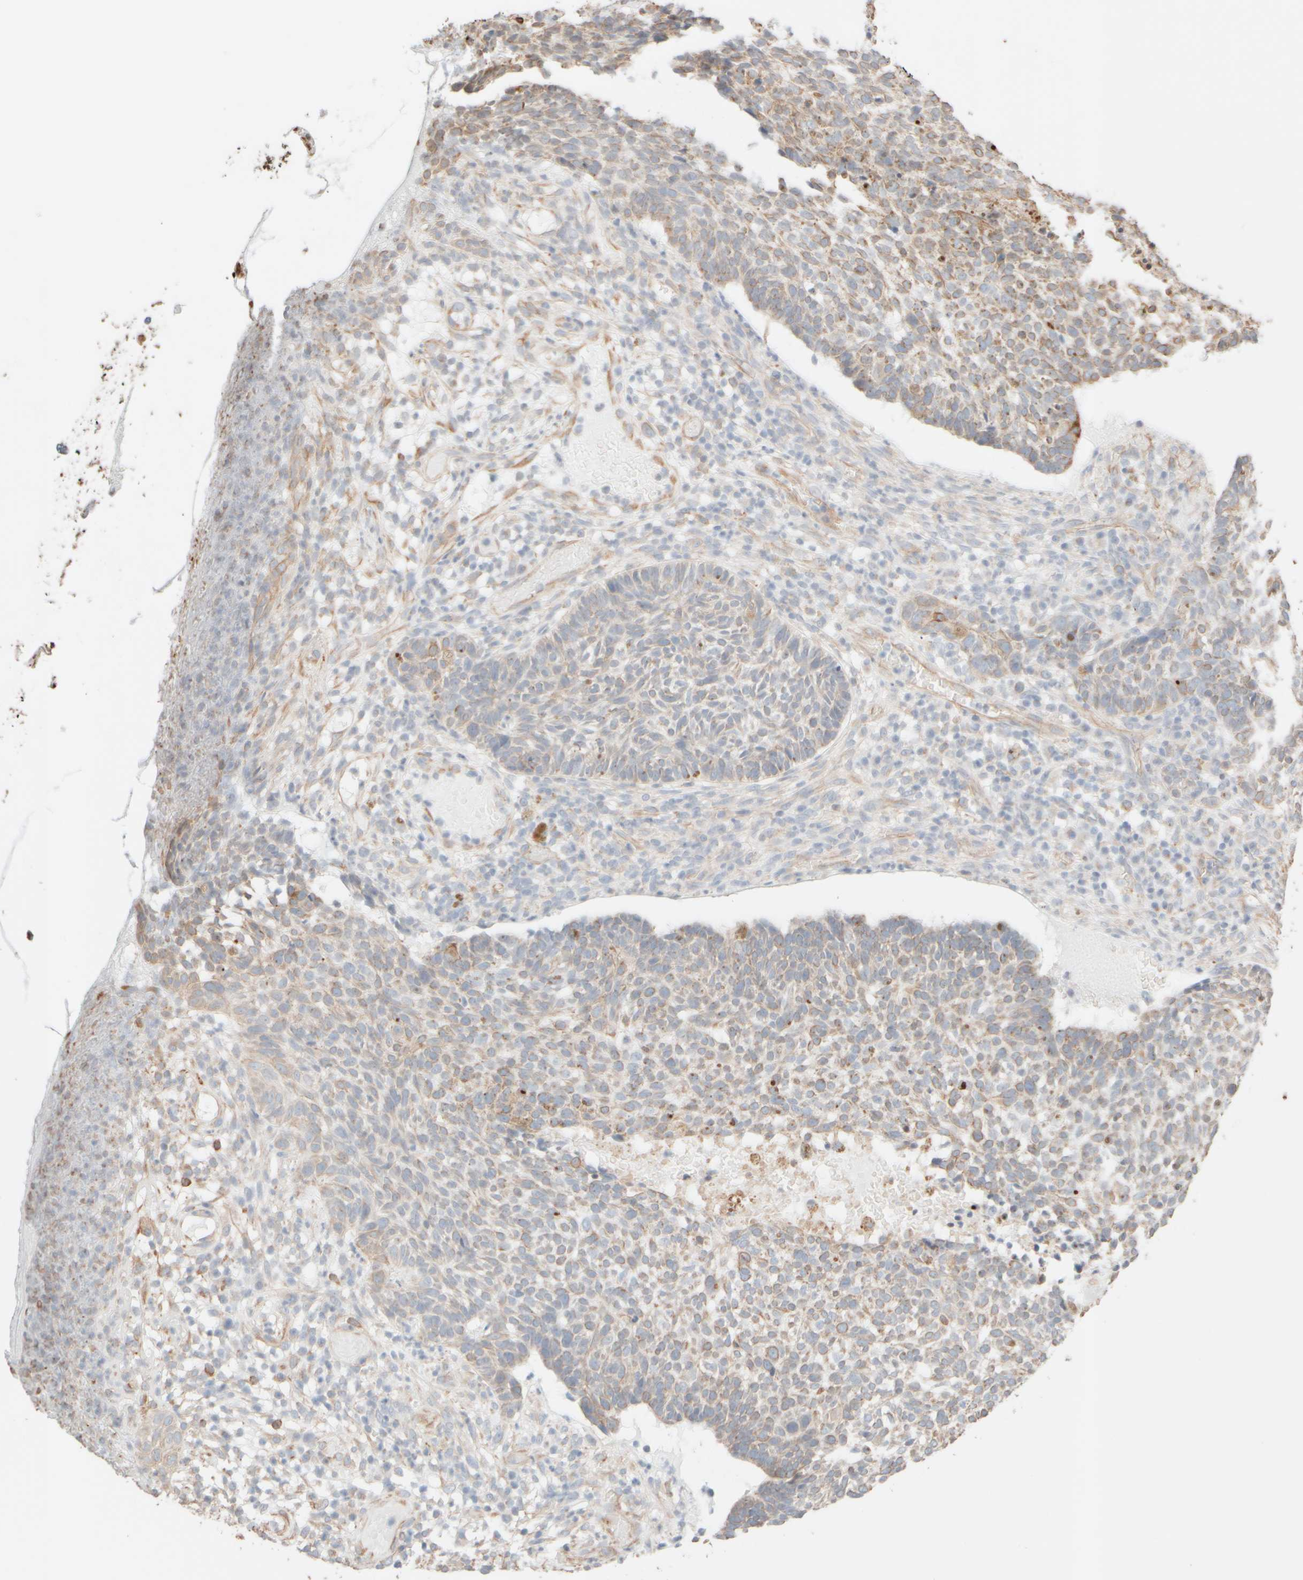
{"staining": {"intensity": "weak", "quantity": "25%-75%", "location": "cytoplasmic/membranous"}, "tissue": "skin cancer", "cell_type": "Tumor cells", "image_type": "cancer", "snomed": [{"axis": "morphology", "description": "Basal cell carcinoma"}, {"axis": "topography", "description": "Skin"}], "caption": "Human skin basal cell carcinoma stained for a protein (brown) shows weak cytoplasmic/membranous positive positivity in approximately 25%-75% of tumor cells.", "gene": "KRT15", "patient": {"sex": "male", "age": 85}}